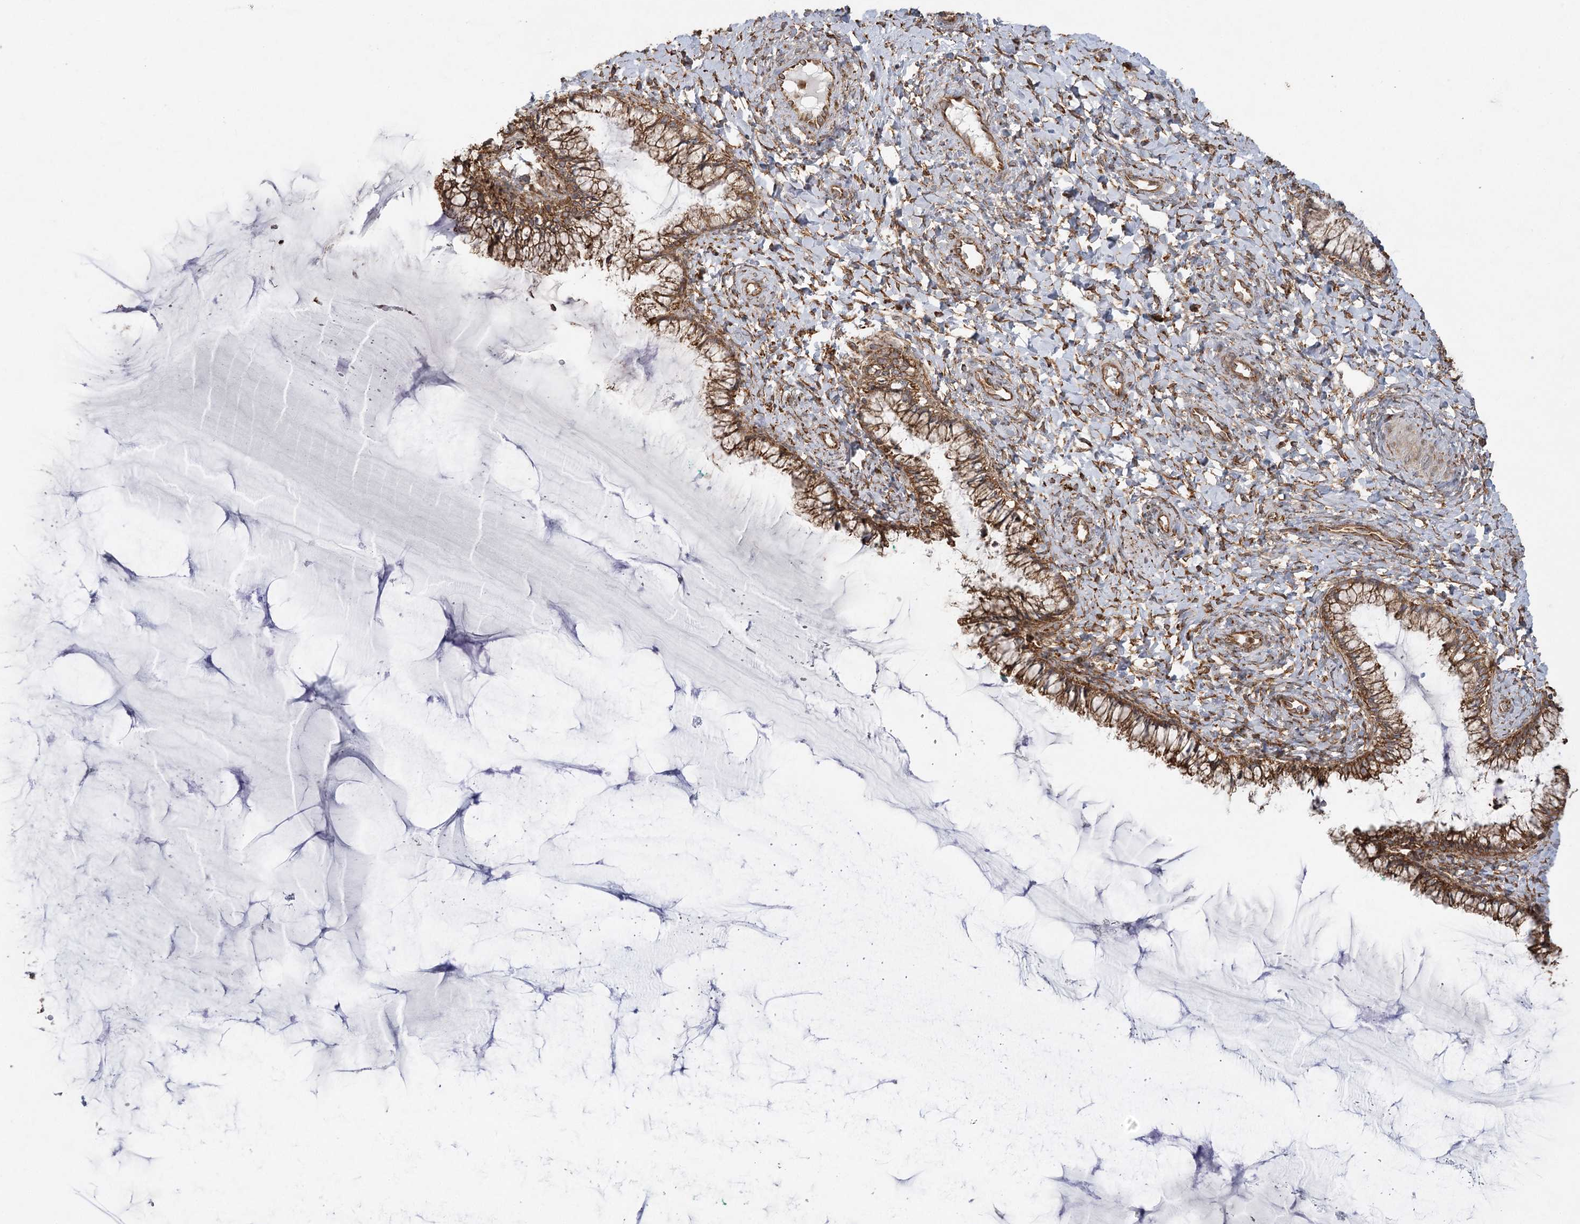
{"staining": {"intensity": "moderate", "quantity": ">75%", "location": "cytoplasmic/membranous"}, "tissue": "cervix", "cell_type": "Glandular cells", "image_type": "normal", "snomed": [{"axis": "morphology", "description": "Normal tissue, NOS"}, {"axis": "morphology", "description": "Adenocarcinoma, NOS"}, {"axis": "topography", "description": "Cervix"}], "caption": "A micrograph of human cervix stained for a protein reveals moderate cytoplasmic/membranous brown staining in glandular cells.", "gene": "ACAP2", "patient": {"sex": "female", "age": 29}}